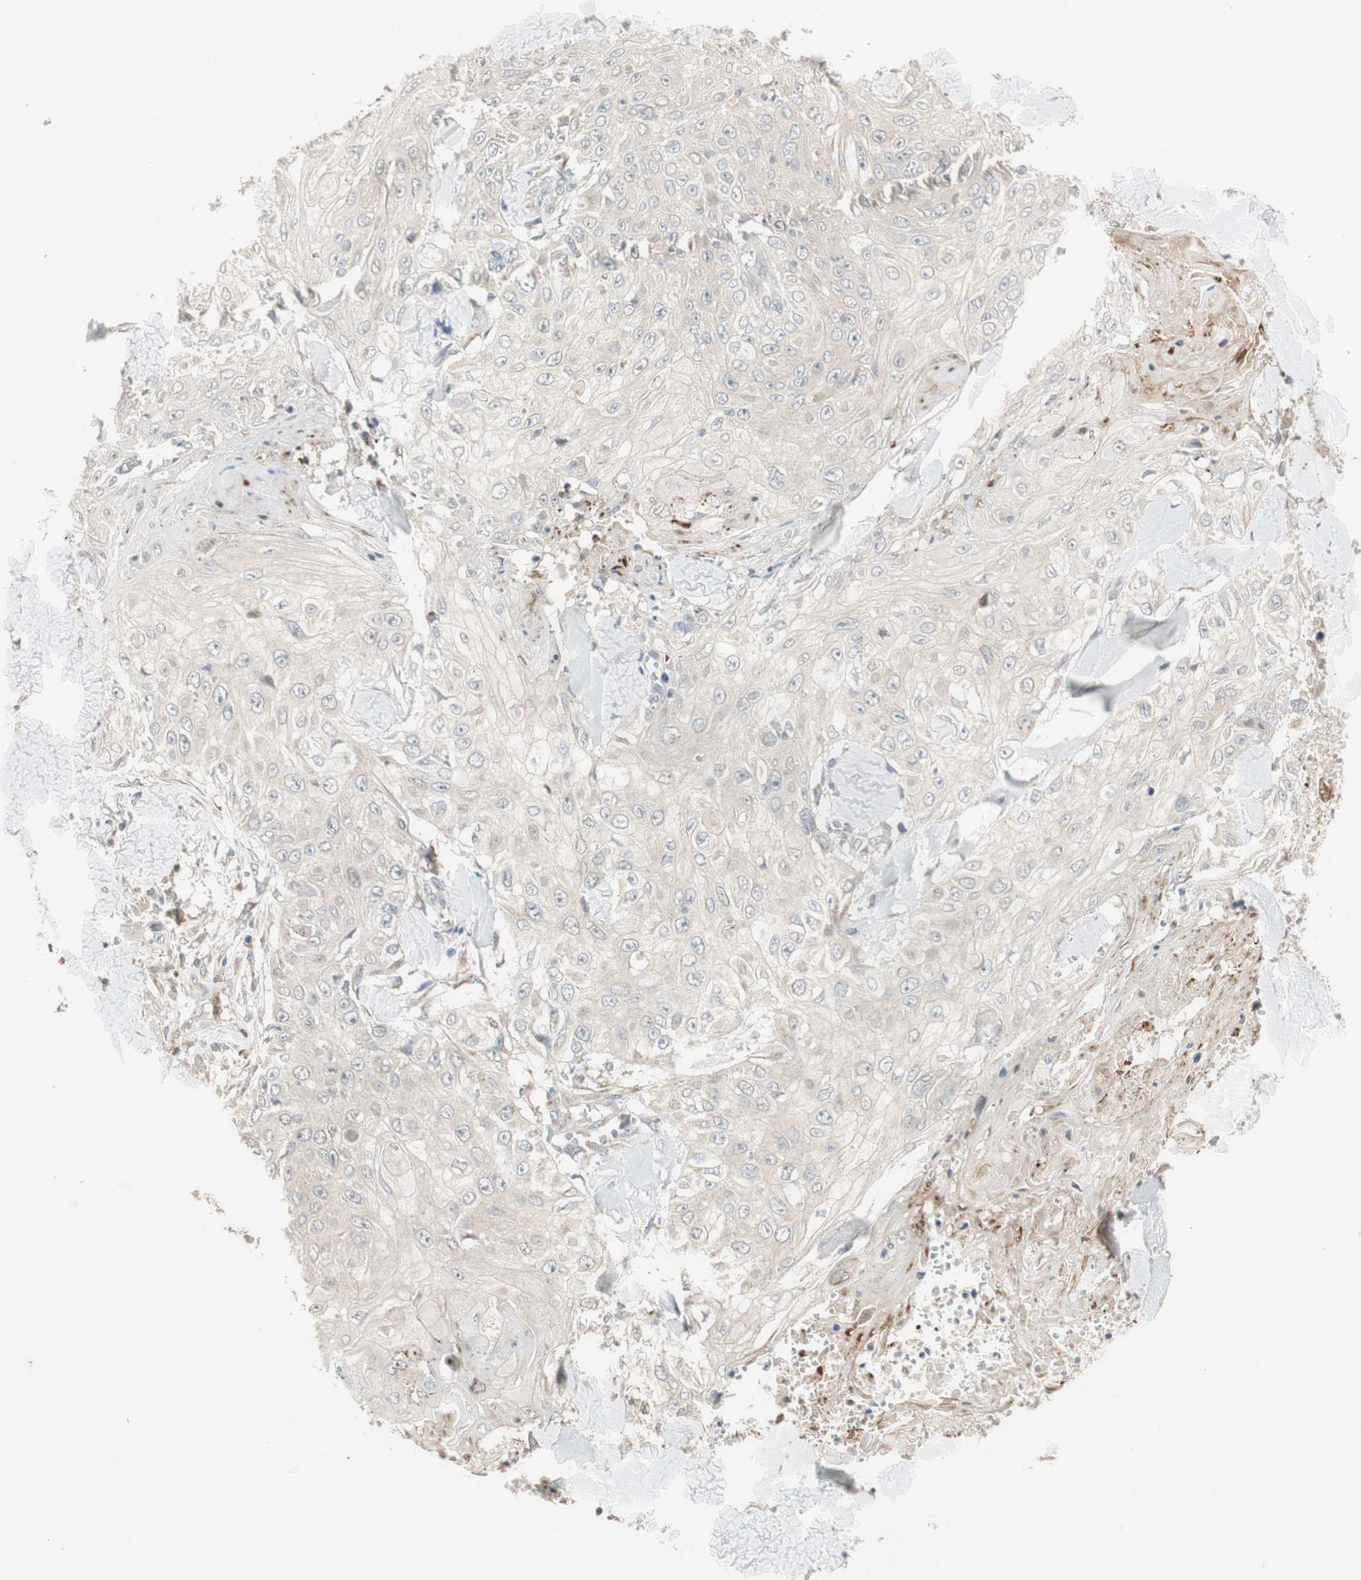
{"staining": {"intensity": "negative", "quantity": "none", "location": "none"}, "tissue": "skin cancer", "cell_type": "Tumor cells", "image_type": "cancer", "snomed": [{"axis": "morphology", "description": "Squamous cell carcinoma, NOS"}, {"axis": "topography", "description": "Skin"}], "caption": "Tumor cells show no significant protein positivity in skin cancer. (Brightfield microscopy of DAB (3,3'-diaminobenzidine) immunohistochemistry at high magnification).", "gene": "SNX4", "patient": {"sex": "male", "age": 86}}